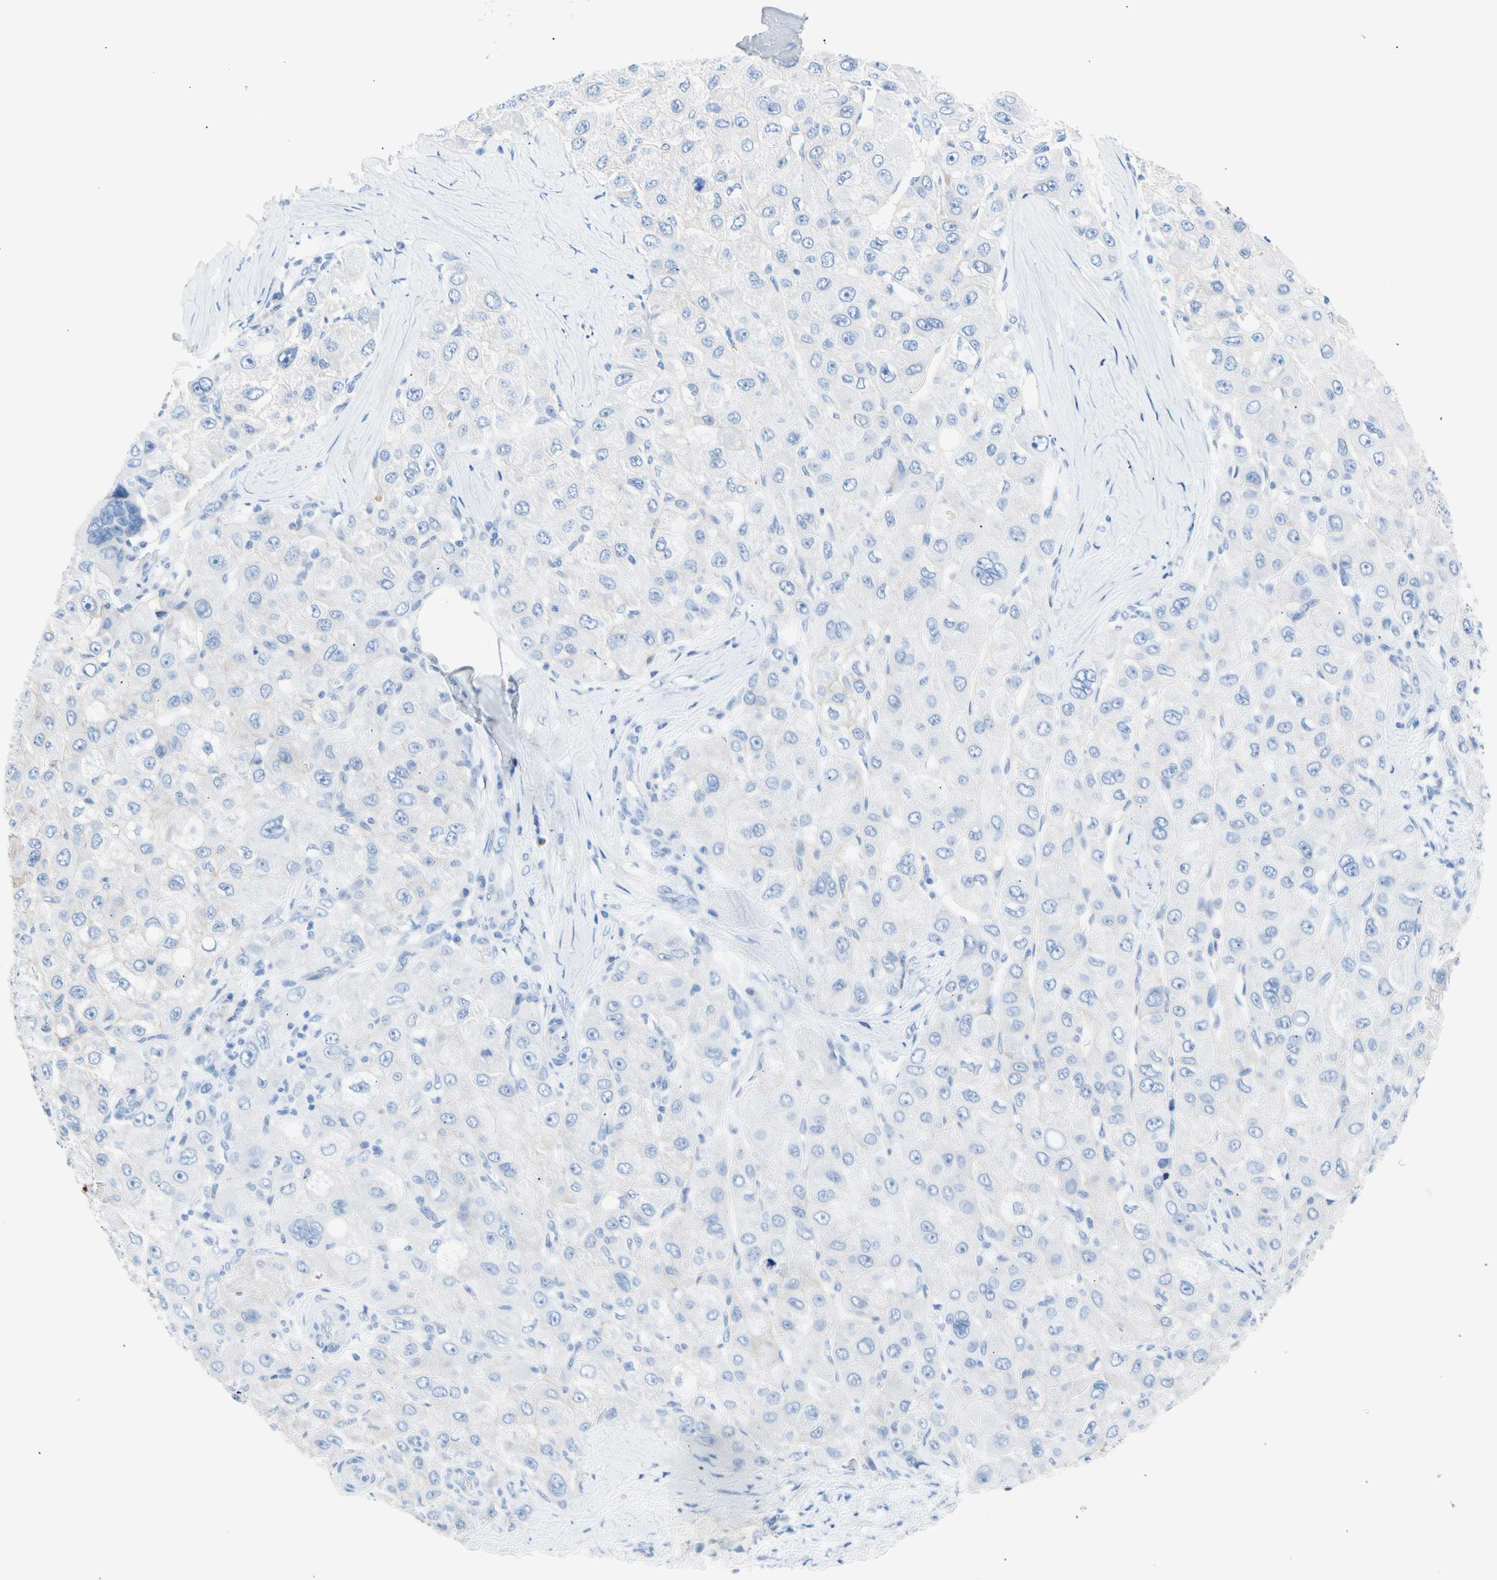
{"staining": {"intensity": "negative", "quantity": "none", "location": "none"}, "tissue": "liver cancer", "cell_type": "Tumor cells", "image_type": "cancer", "snomed": [{"axis": "morphology", "description": "Carcinoma, Hepatocellular, NOS"}, {"axis": "topography", "description": "Liver"}], "caption": "Immunohistochemistry (IHC) of liver cancer (hepatocellular carcinoma) shows no staining in tumor cells.", "gene": "CEL", "patient": {"sex": "male", "age": 80}}